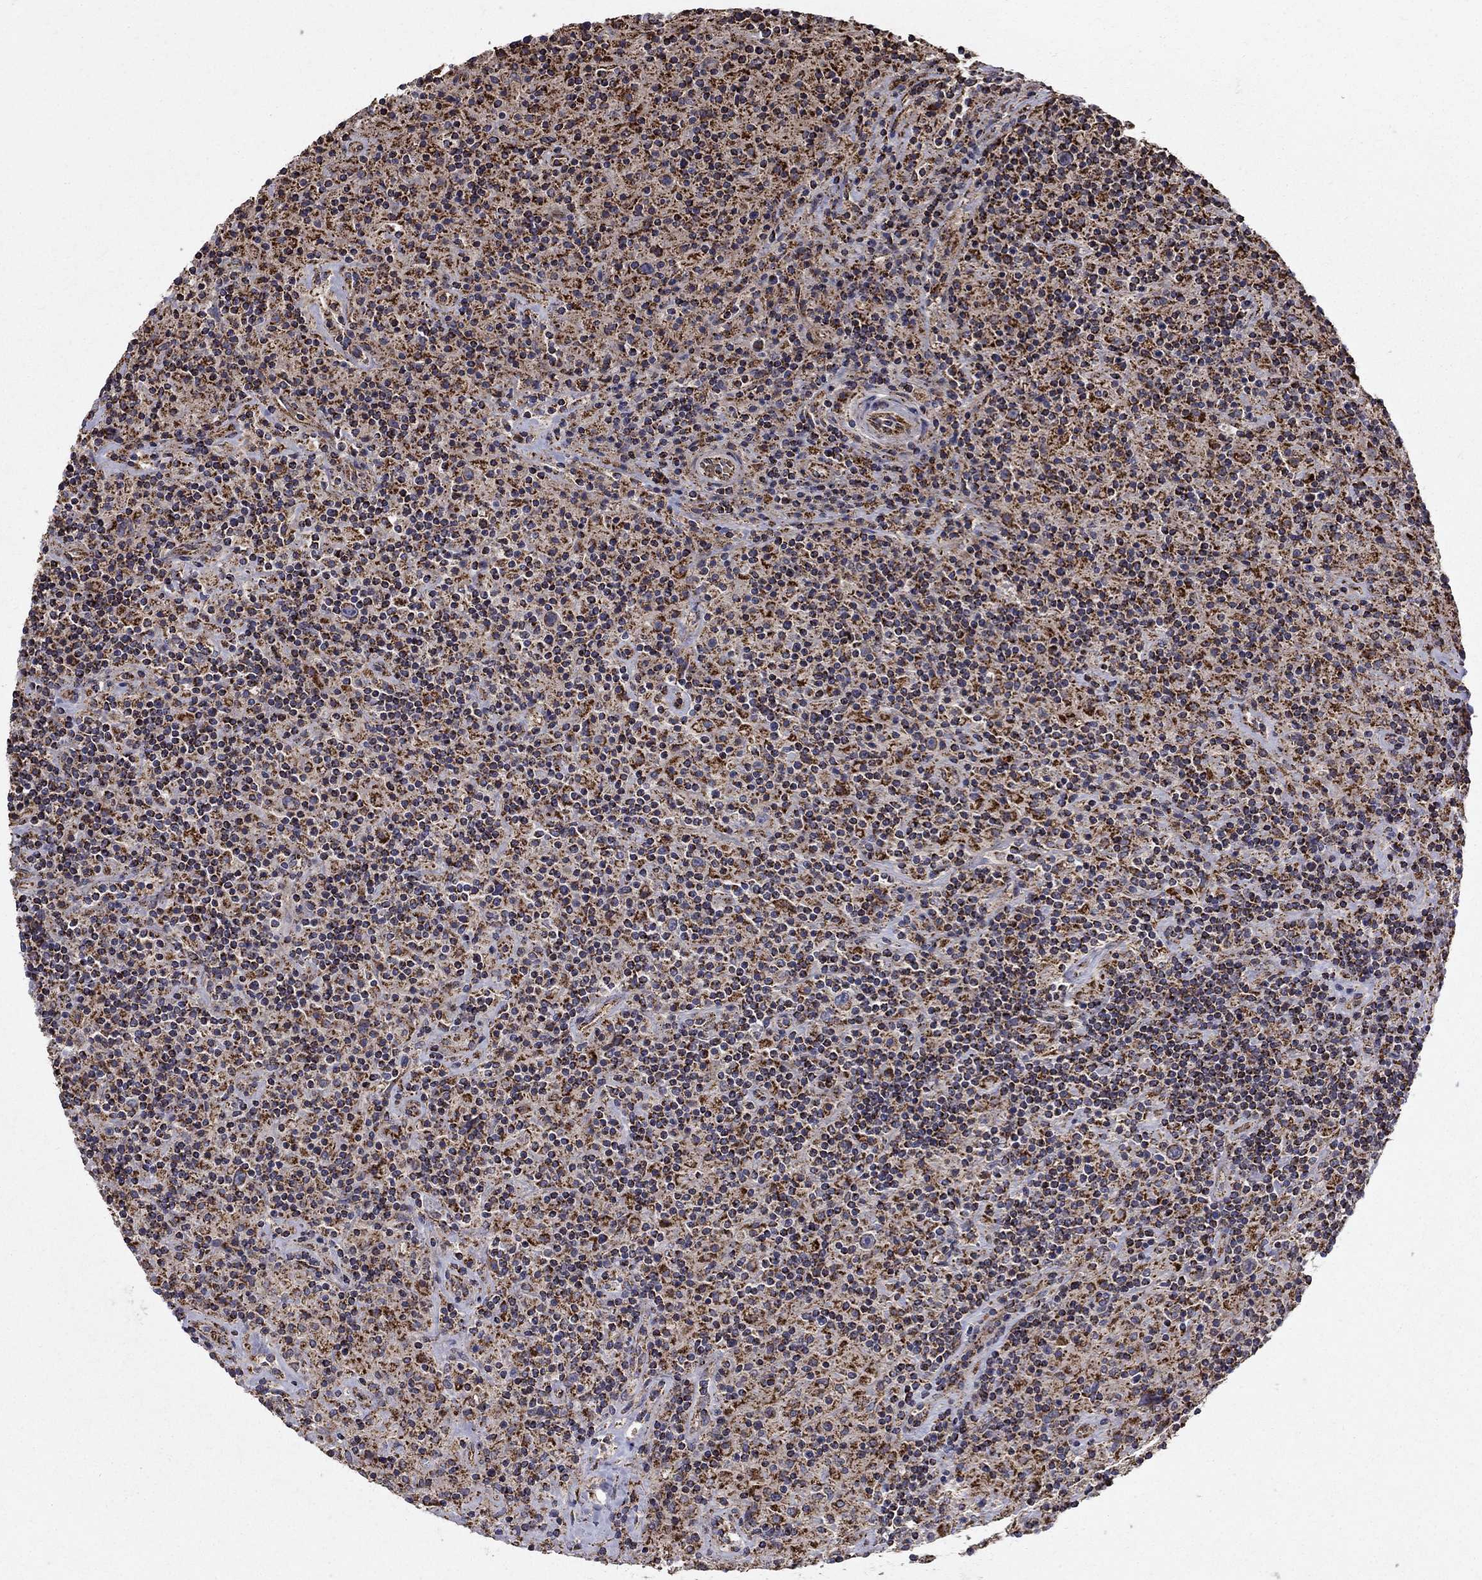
{"staining": {"intensity": "moderate", "quantity": "25%-75%", "location": "cytoplasmic/membranous"}, "tissue": "lymphoma", "cell_type": "Tumor cells", "image_type": "cancer", "snomed": [{"axis": "morphology", "description": "Hodgkin's disease, NOS"}, {"axis": "topography", "description": "Lymph node"}], "caption": "This is an image of immunohistochemistry staining of Hodgkin's disease, which shows moderate positivity in the cytoplasmic/membranous of tumor cells.", "gene": "NDUFS8", "patient": {"sex": "male", "age": 70}}